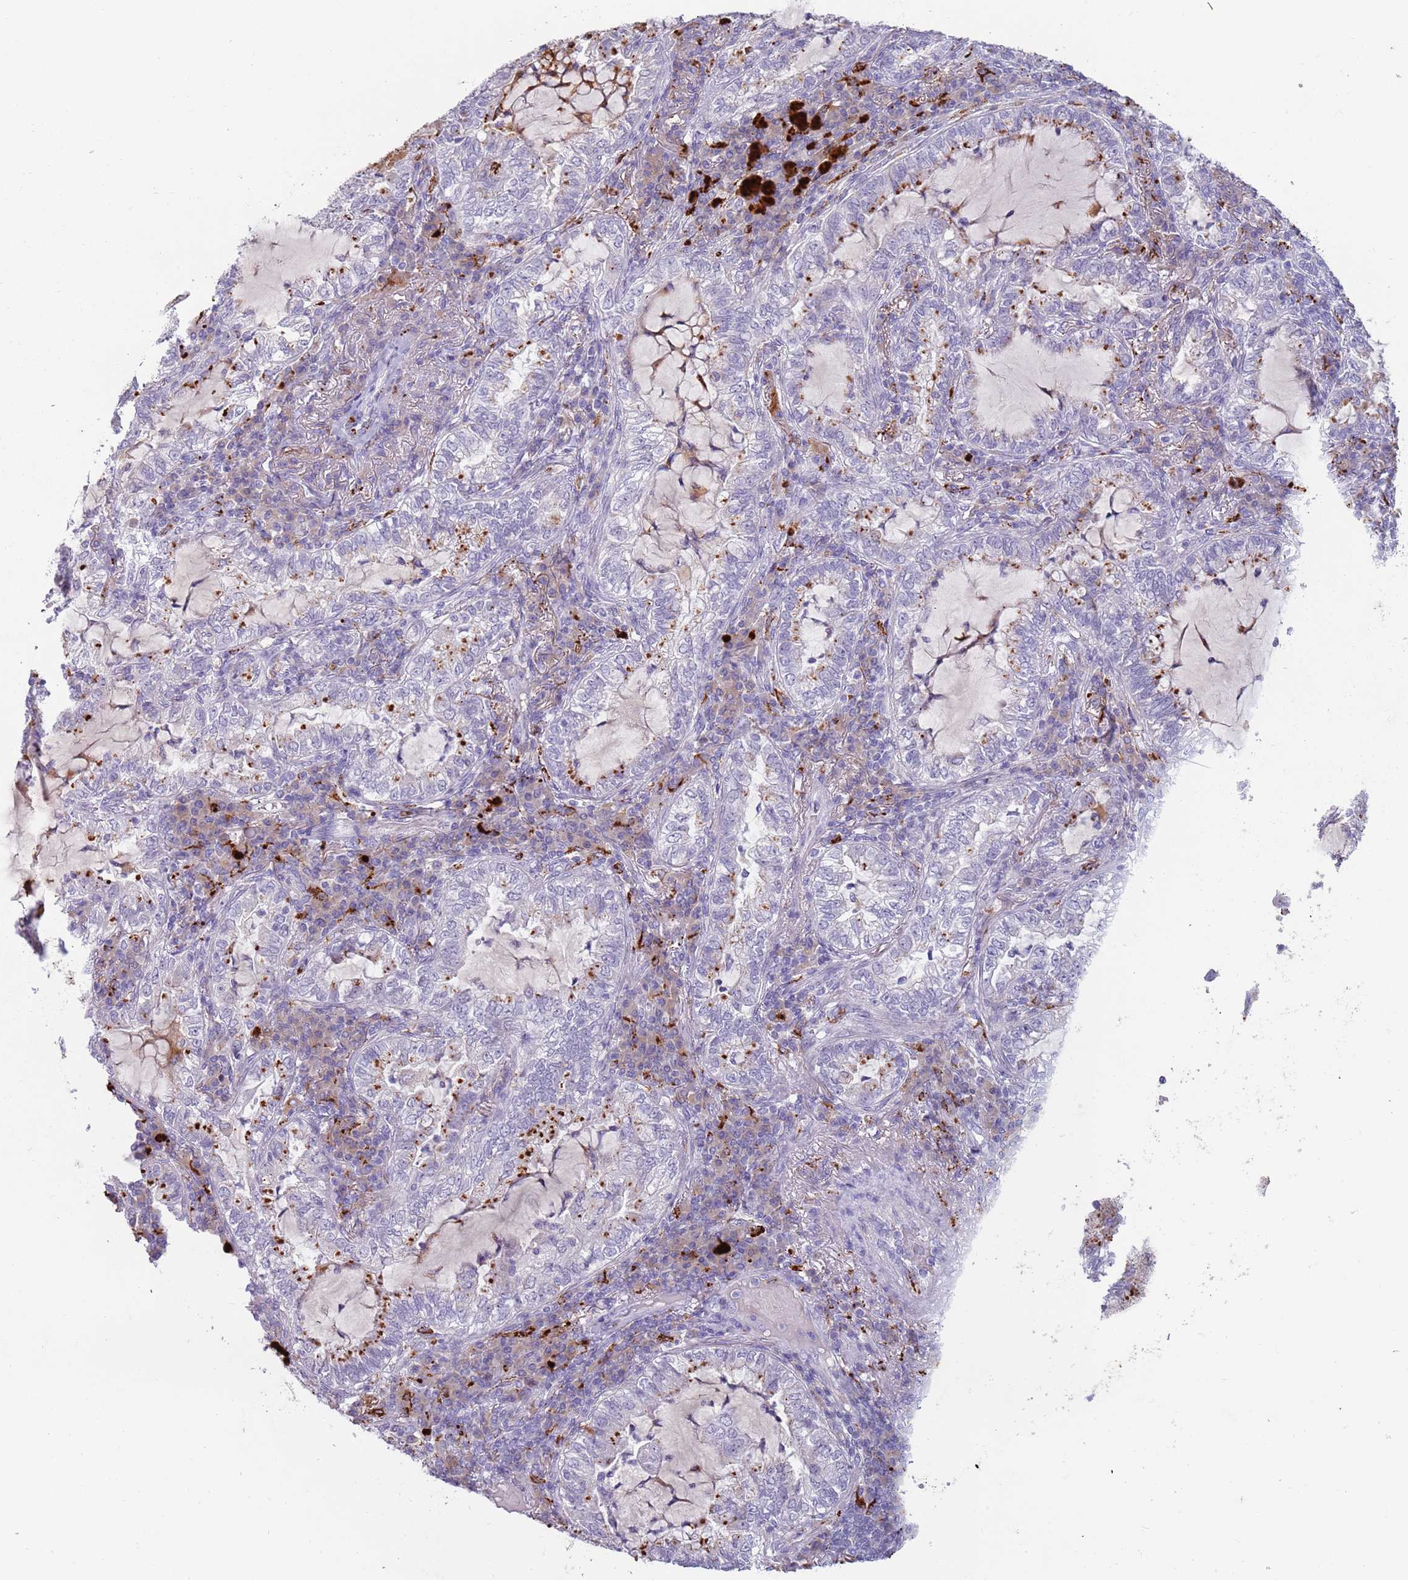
{"staining": {"intensity": "negative", "quantity": "none", "location": "none"}, "tissue": "lung cancer", "cell_type": "Tumor cells", "image_type": "cancer", "snomed": [{"axis": "morphology", "description": "Adenocarcinoma, NOS"}, {"axis": "topography", "description": "Lung"}], "caption": "This is an IHC histopathology image of human lung cancer (adenocarcinoma). There is no expression in tumor cells.", "gene": "NWD2", "patient": {"sex": "female", "age": 73}}